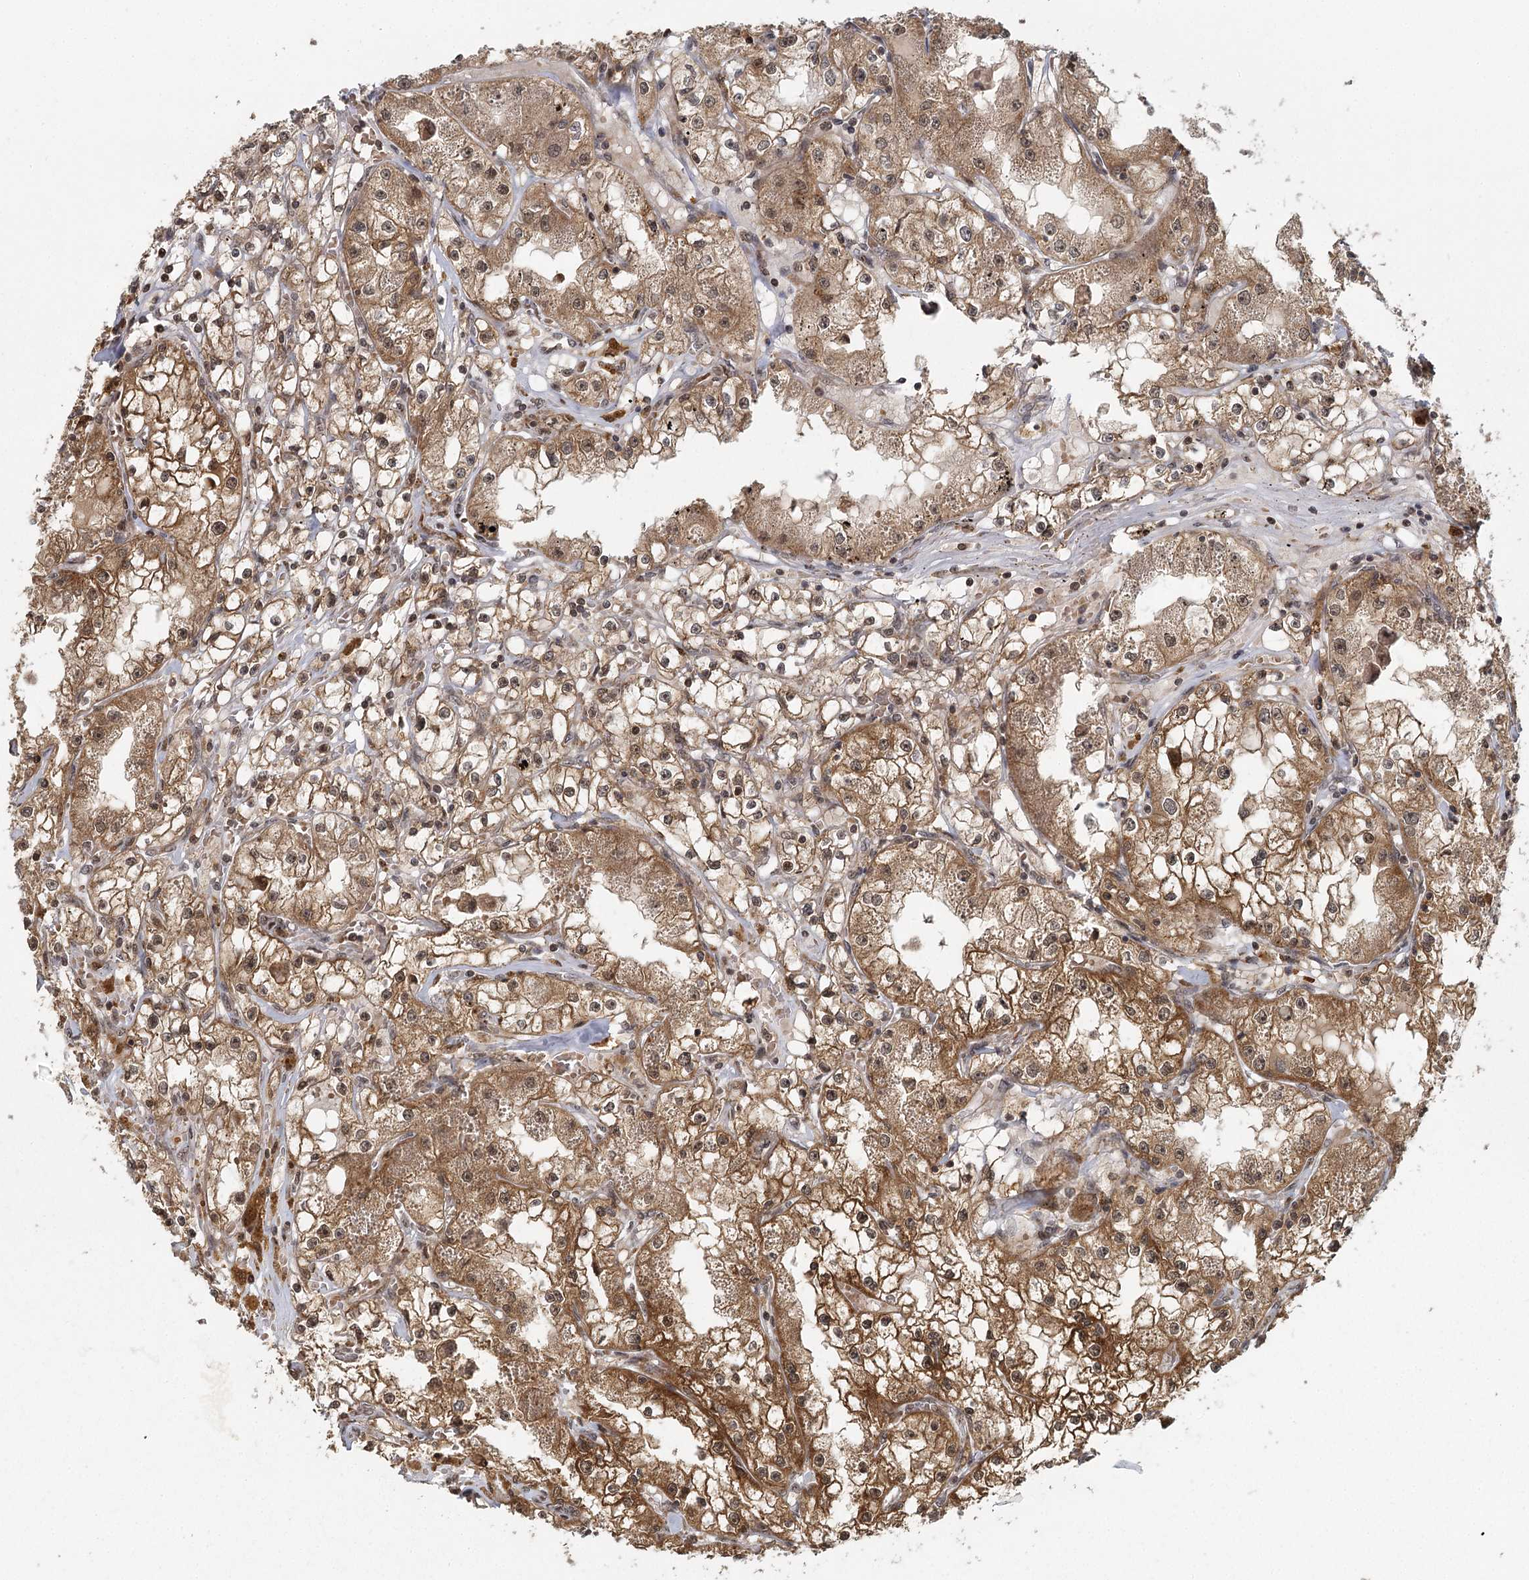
{"staining": {"intensity": "moderate", "quantity": ">75%", "location": "cytoplasmic/membranous,nuclear"}, "tissue": "renal cancer", "cell_type": "Tumor cells", "image_type": "cancer", "snomed": [{"axis": "morphology", "description": "Adenocarcinoma, NOS"}, {"axis": "topography", "description": "Kidney"}], "caption": "Immunohistochemistry (IHC) (DAB) staining of renal cancer displays moderate cytoplasmic/membranous and nuclear protein staining in about >75% of tumor cells.", "gene": "MICU1", "patient": {"sex": "male", "age": 56}}